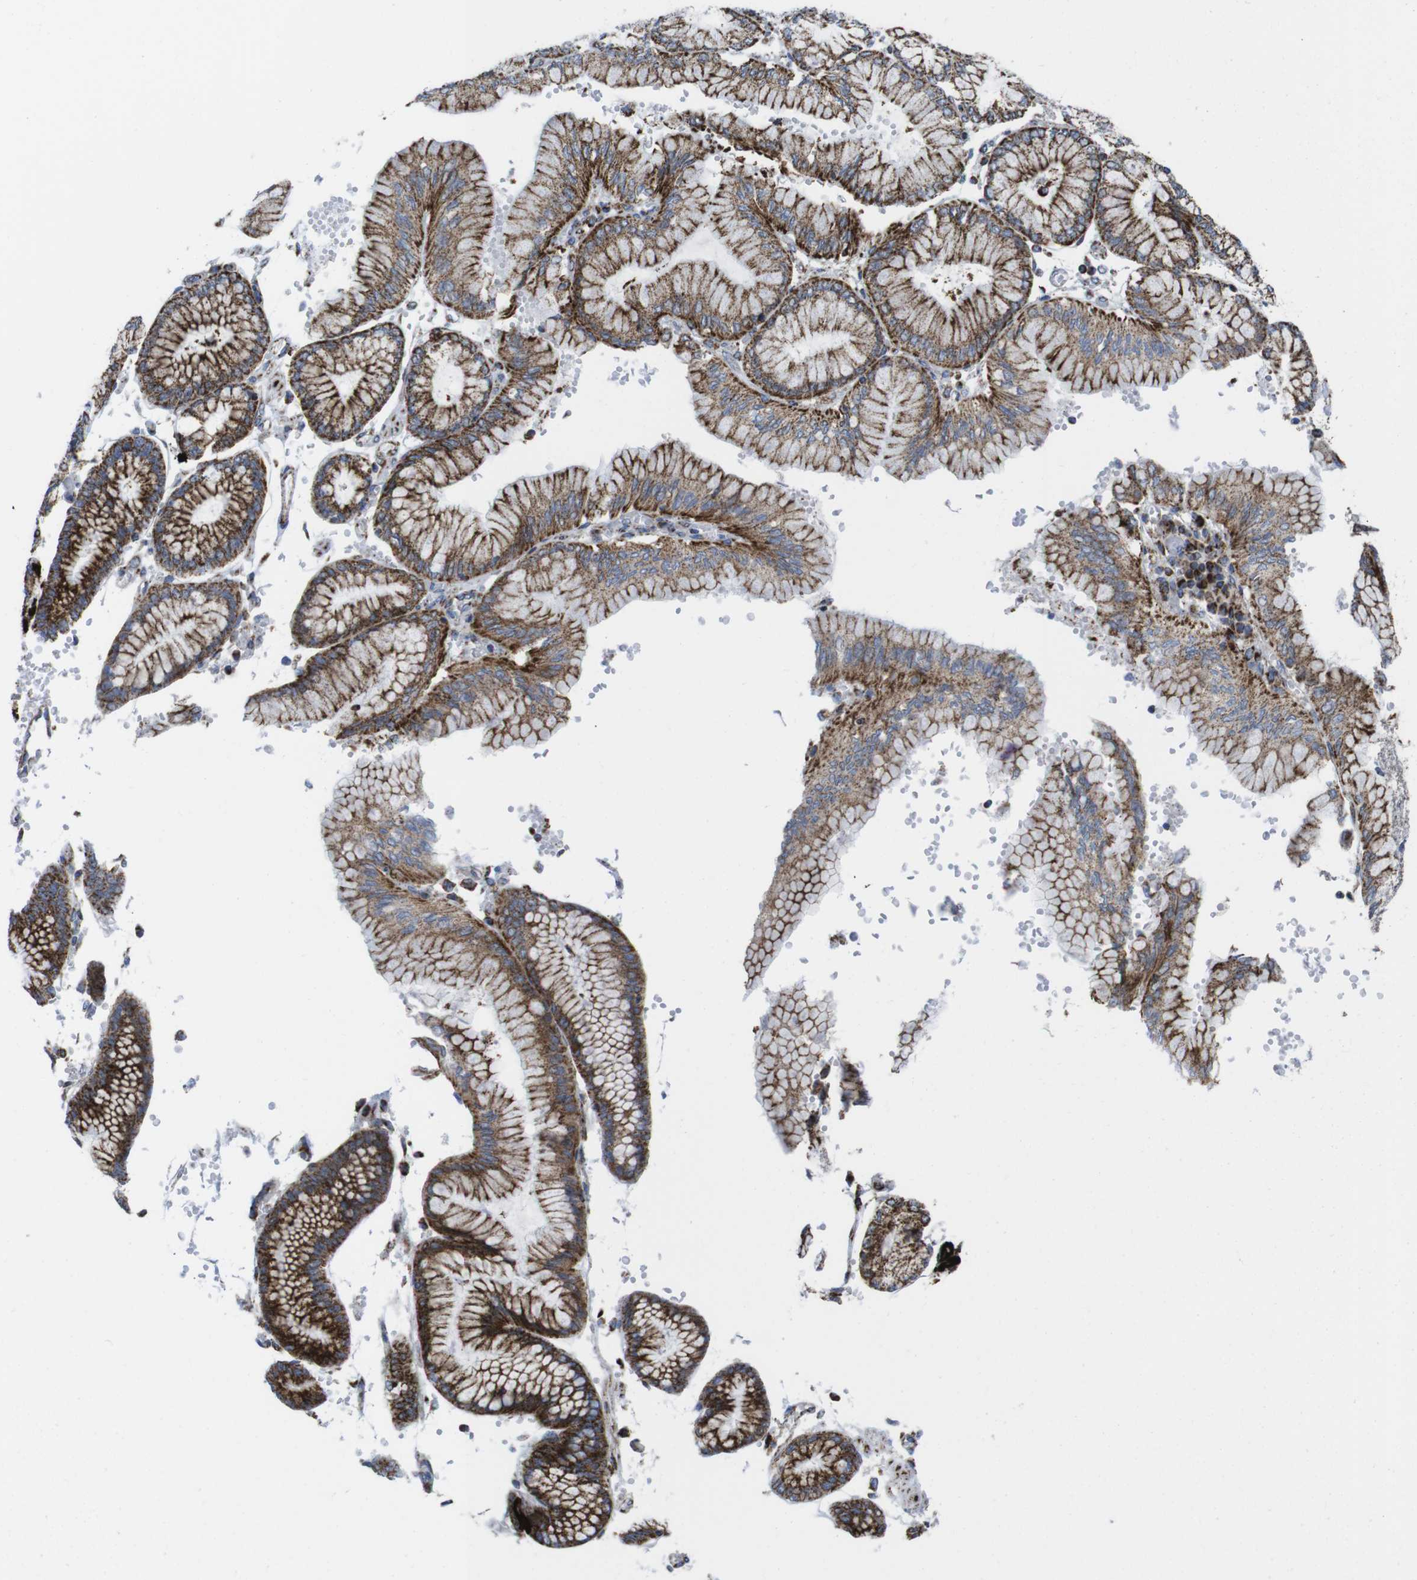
{"staining": {"intensity": "strong", "quantity": ">75%", "location": "cytoplasmic/membranous"}, "tissue": "stomach cancer", "cell_type": "Tumor cells", "image_type": "cancer", "snomed": [{"axis": "morphology", "description": "Adenocarcinoma, NOS"}, {"axis": "topography", "description": "Stomach"}], "caption": "Tumor cells show high levels of strong cytoplasmic/membranous staining in about >75% of cells in human stomach cancer (adenocarcinoma).", "gene": "TMEM192", "patient": {"sex": "male", "age": 76}}